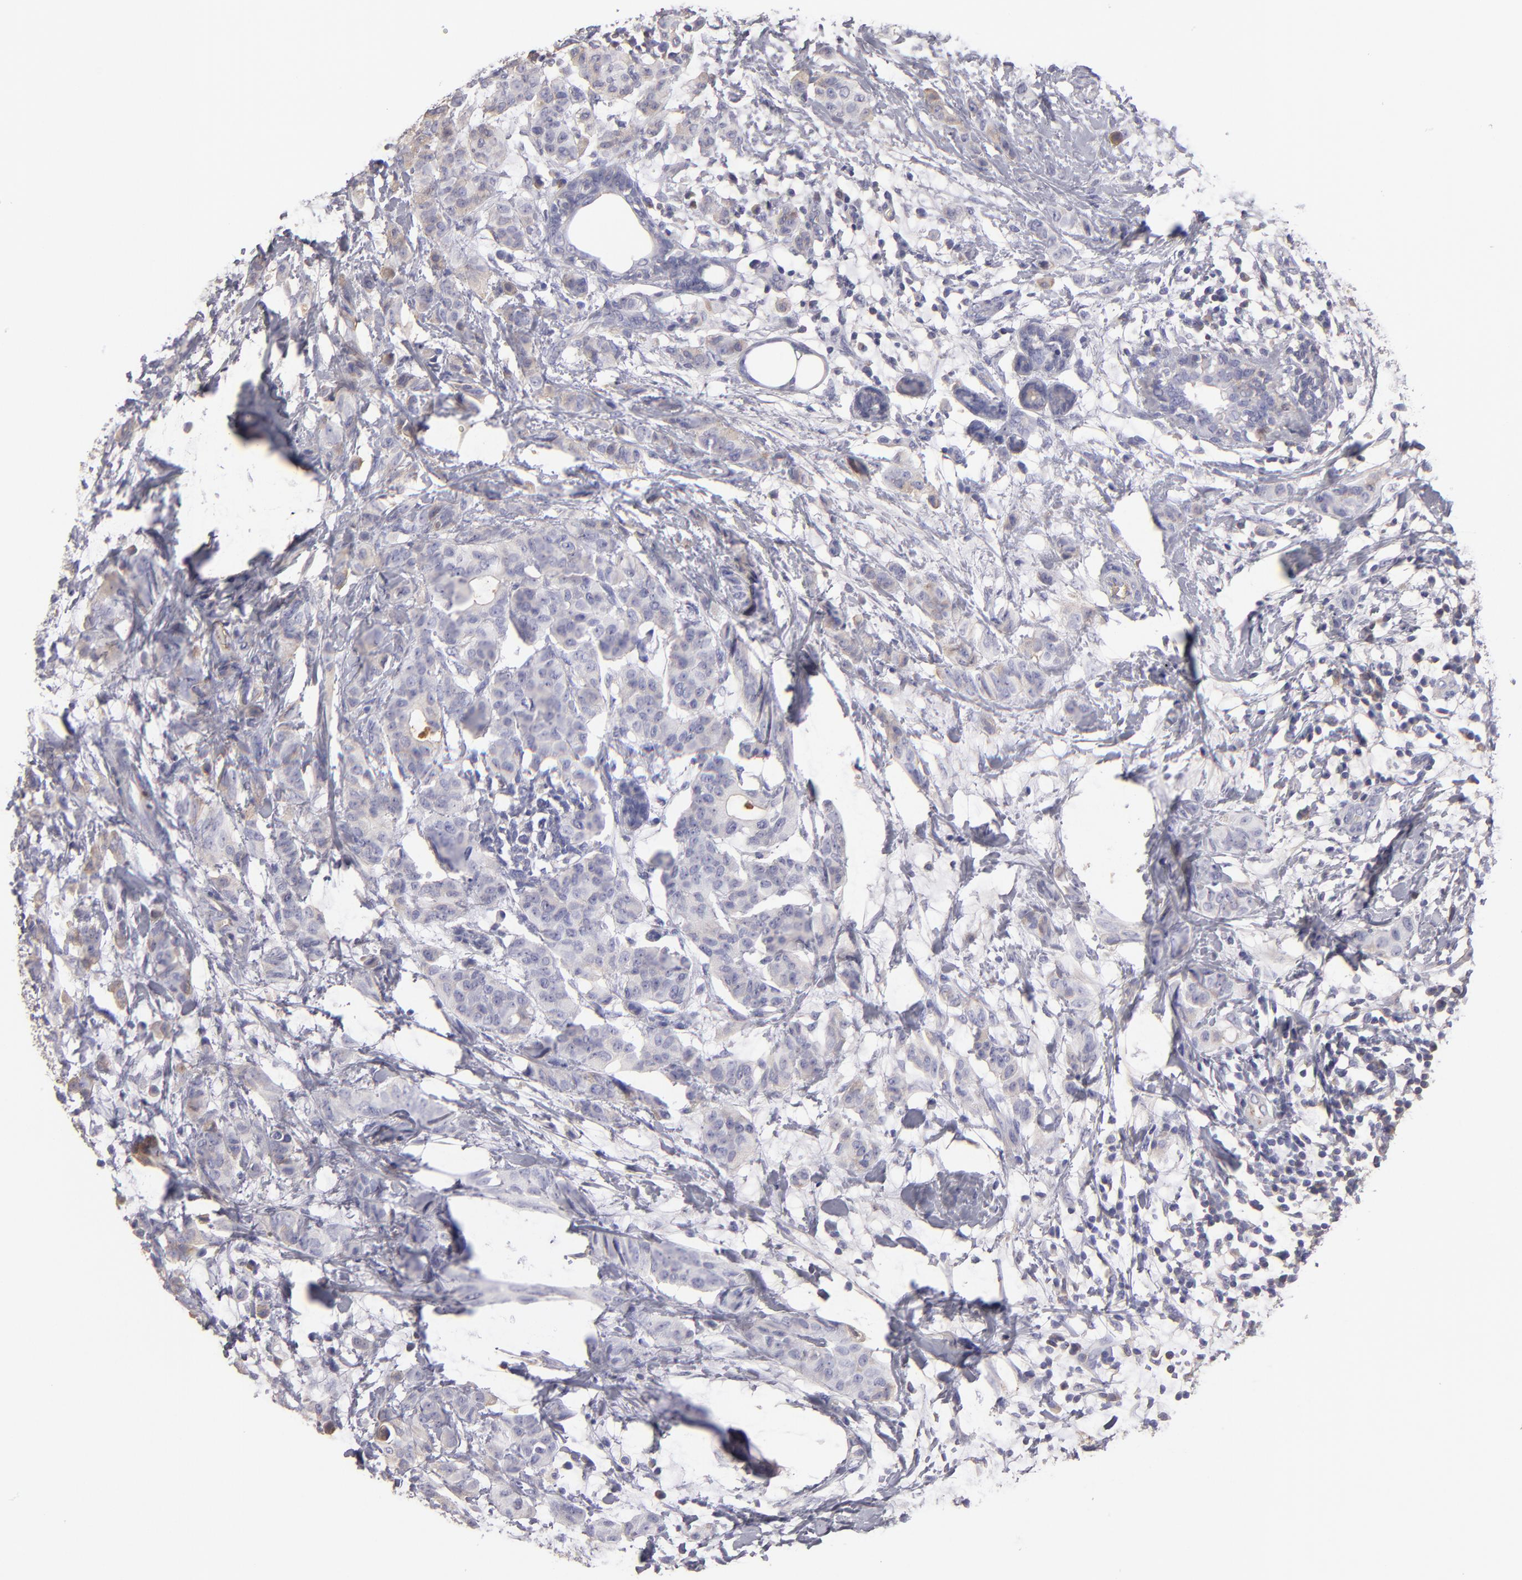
{"staining": {"intensity": "negative", "quantity": "none", "location": "none"}, "tissue": "breast cancer", "cell_type": "Tumor cells", "image_type": "cancer", "snomed": [{"axis": "morphology", "description": "Duct carcinoma"}, {"axis": "topography", "description": "Breast"}], "caption": "Immunohistochemical staining of breast invasive ductal carcinoma demonstrates no significant expression in tumor cells.", "gene": "ABCC4", "patient": {"sex": "female", "age": 40}}